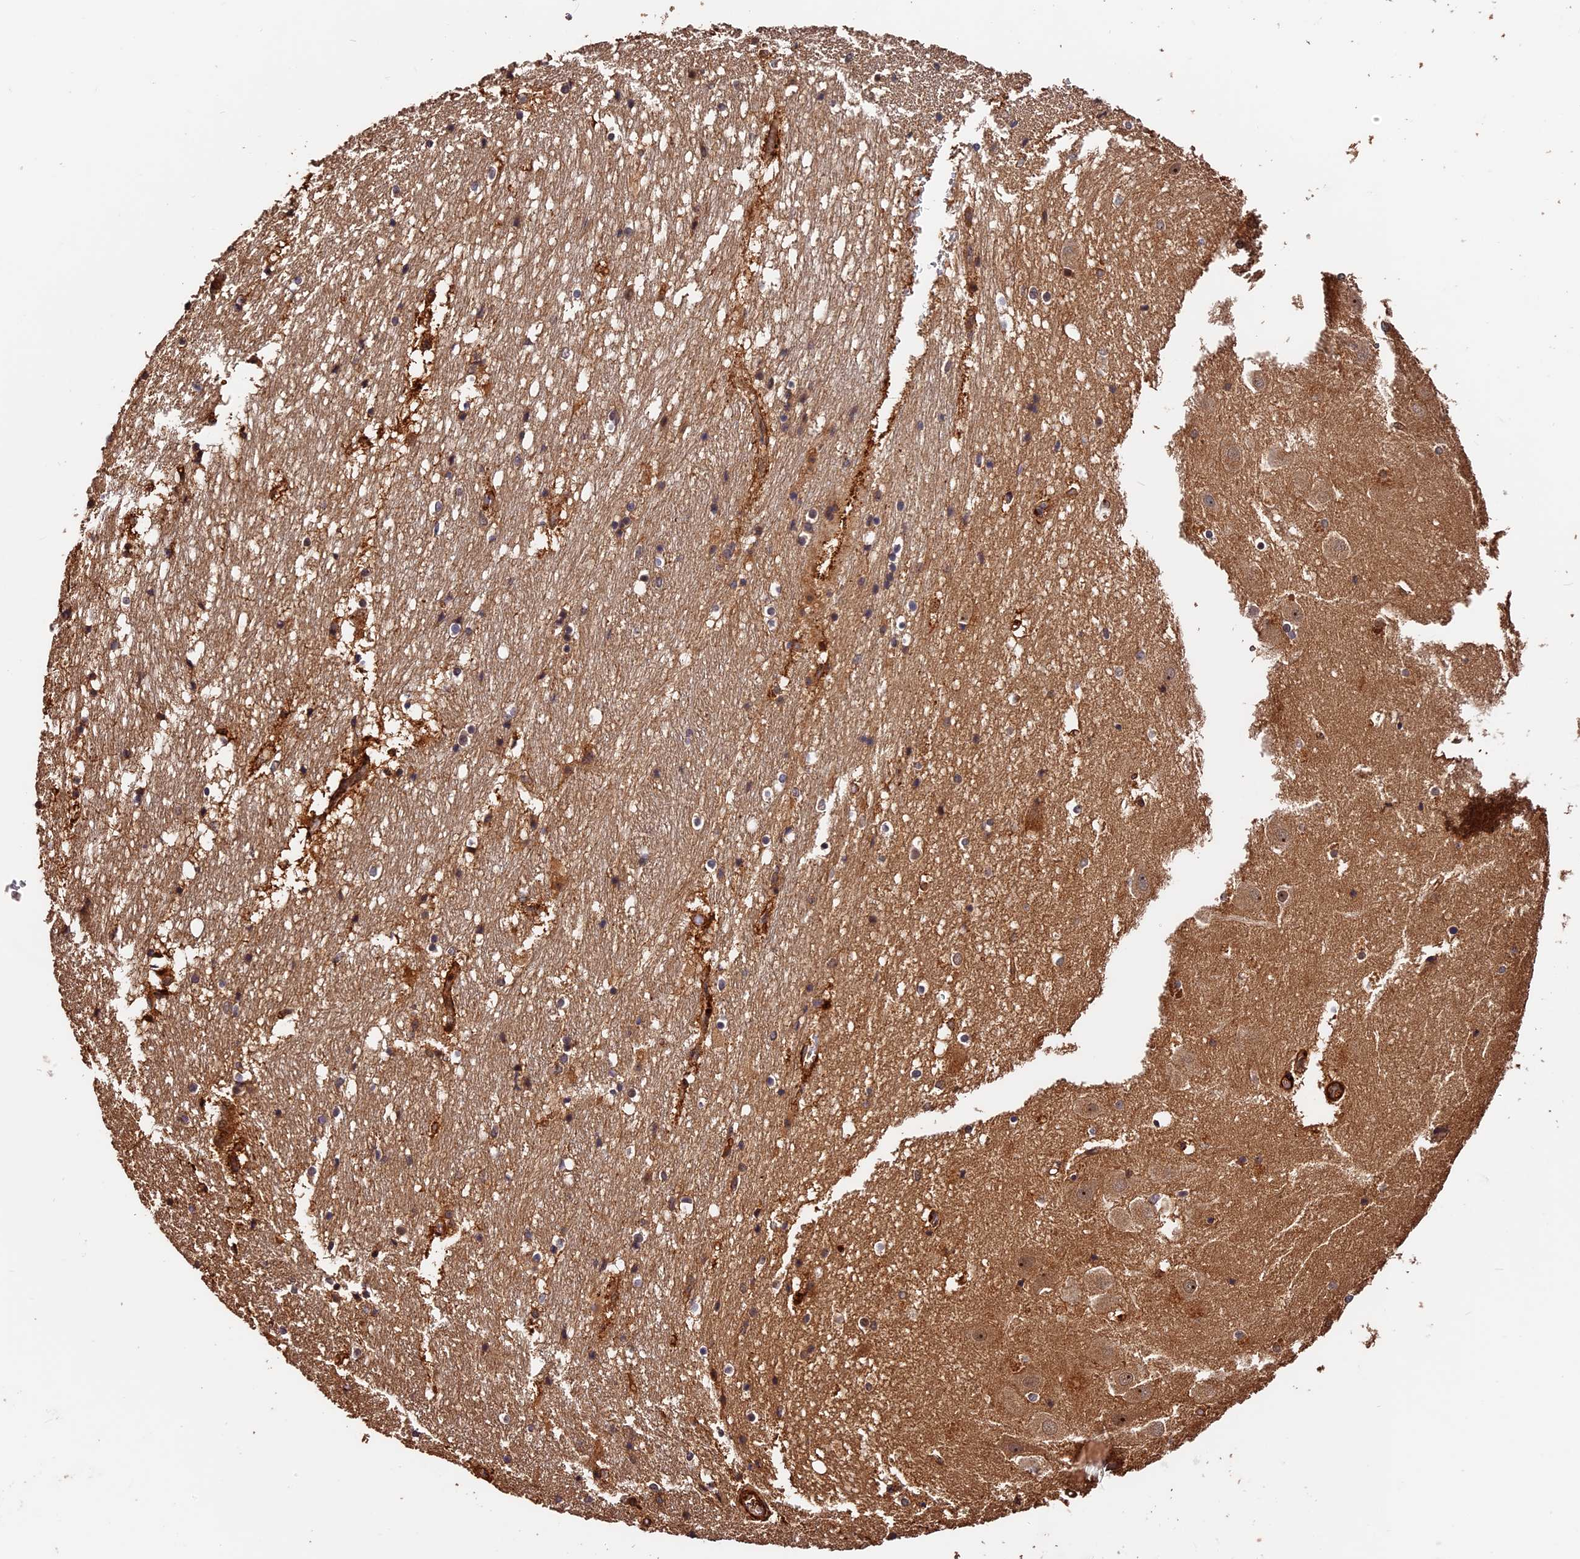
{"staining": {"intensity": "moderate", "quantity": "25%-75%", "location": "cytoplasmic/membranous"}, "tissue": "hippocampus", "cell_type": "Glial cells", "image_type": "normal", "snomed": [{"axis": "morphology", "description": "Normal tissue, NOS"}, {"axis": "topography", "description": "Hippocampus"}], "caption": "Moderate cytoplasmic/membranous protein staining is seen in approximately 25%-75% of glial cells in hippocampus. (IHC, brightfield microscopy, high magnification).", "gene": "MMP15", "patient": {"sex": "female", "age": 52}}